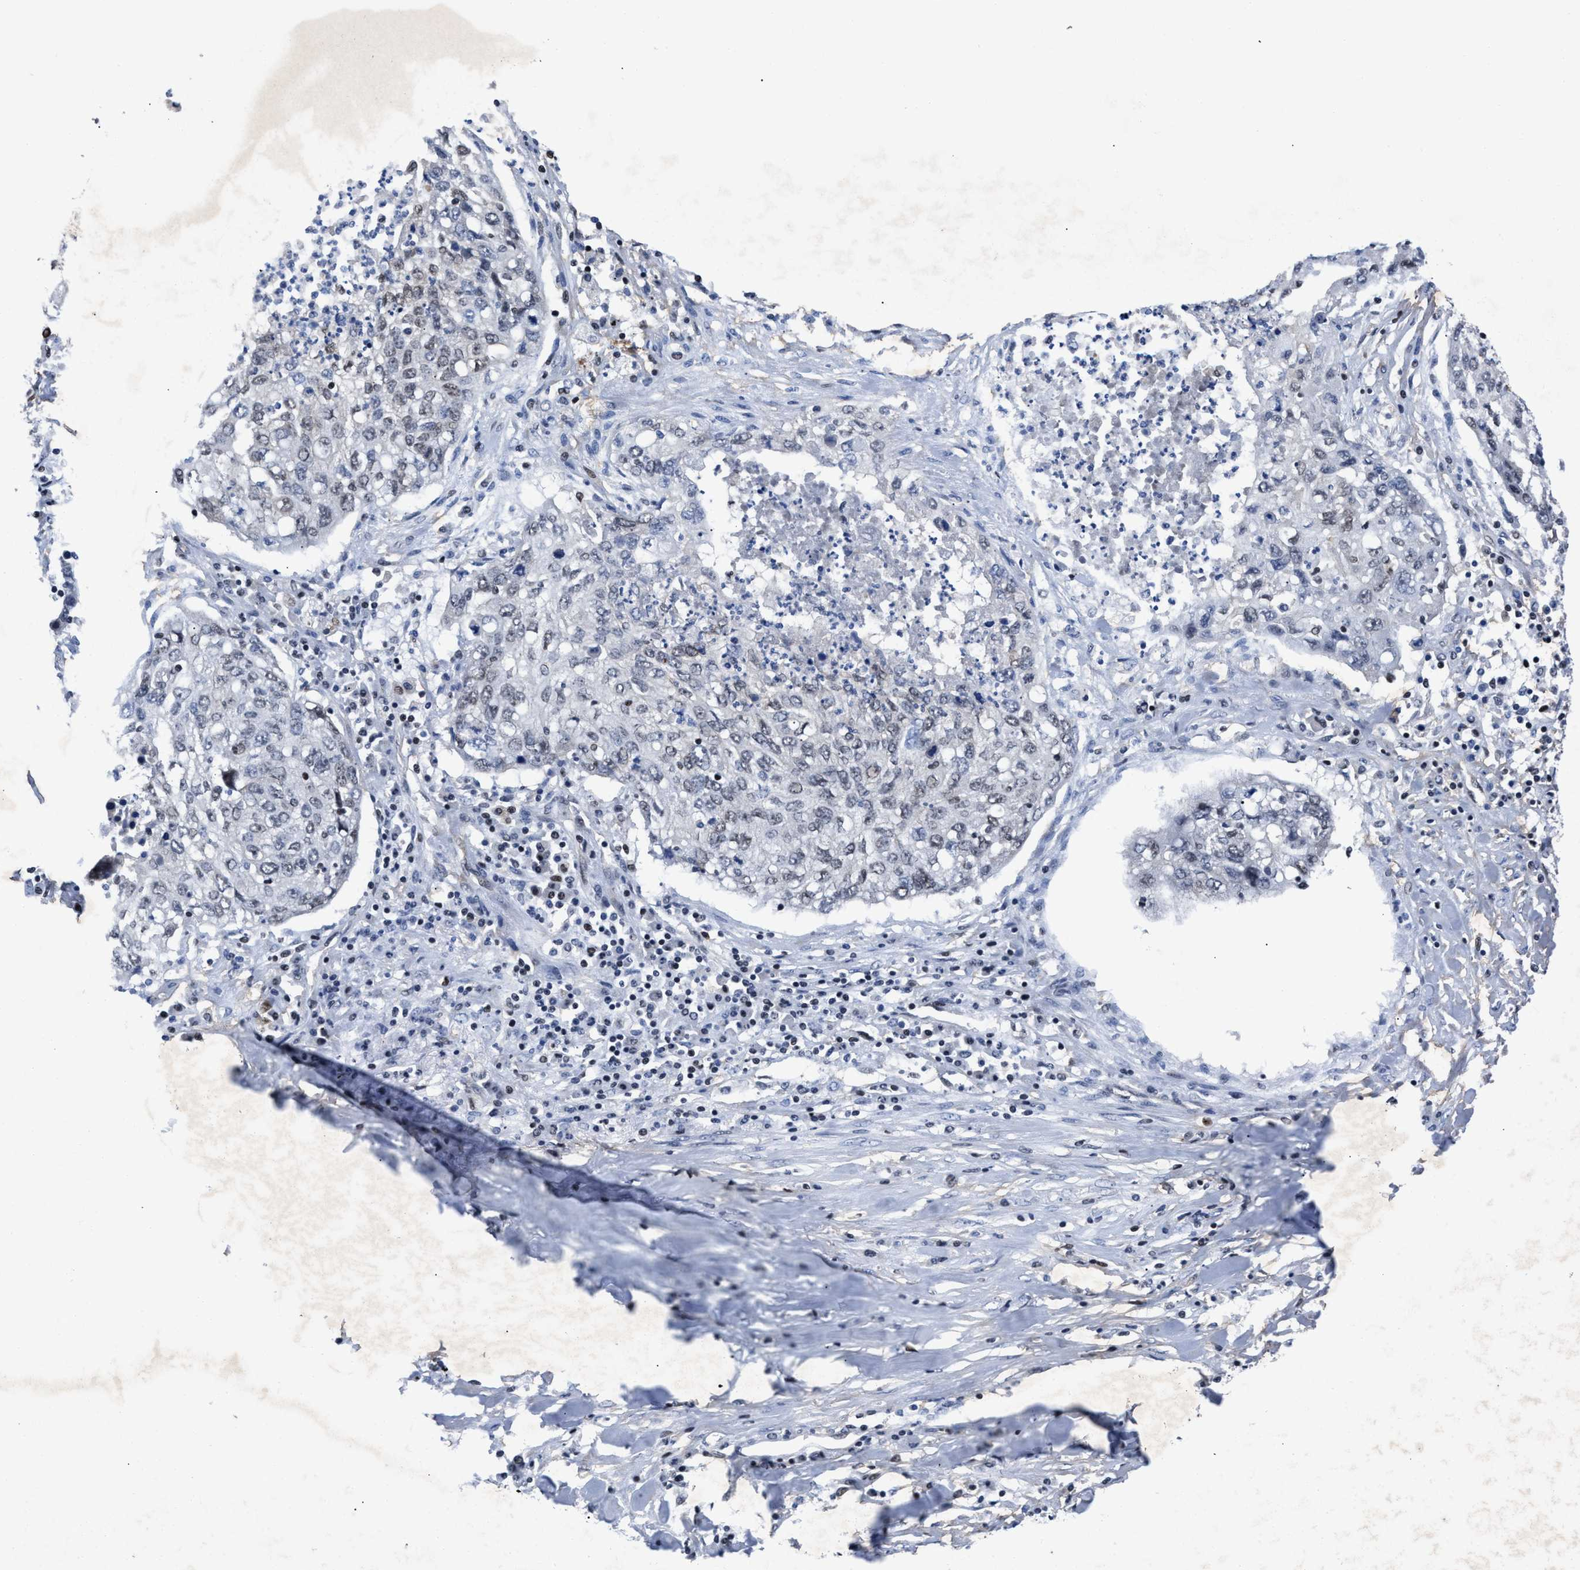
{"staining": {"intensity": "weak", "quantity": "<25%", "location": "nuclear"}, "tissue": "lung cancer", "cell_type": "Tumor cells", "image_type": "cancer", "snomed": [{"axis": "morphology", "description": "Squamous cell carcinoma, NOS"}, {"axis": "topography", "description": "Lung"}], "caption": "Immunohistochemical staining of human squamous cell carcinoma (lung) reveals no significant expression in tumor cells.", "gene": "WDR81", "patient": {"sex": "female", "age": 63}}